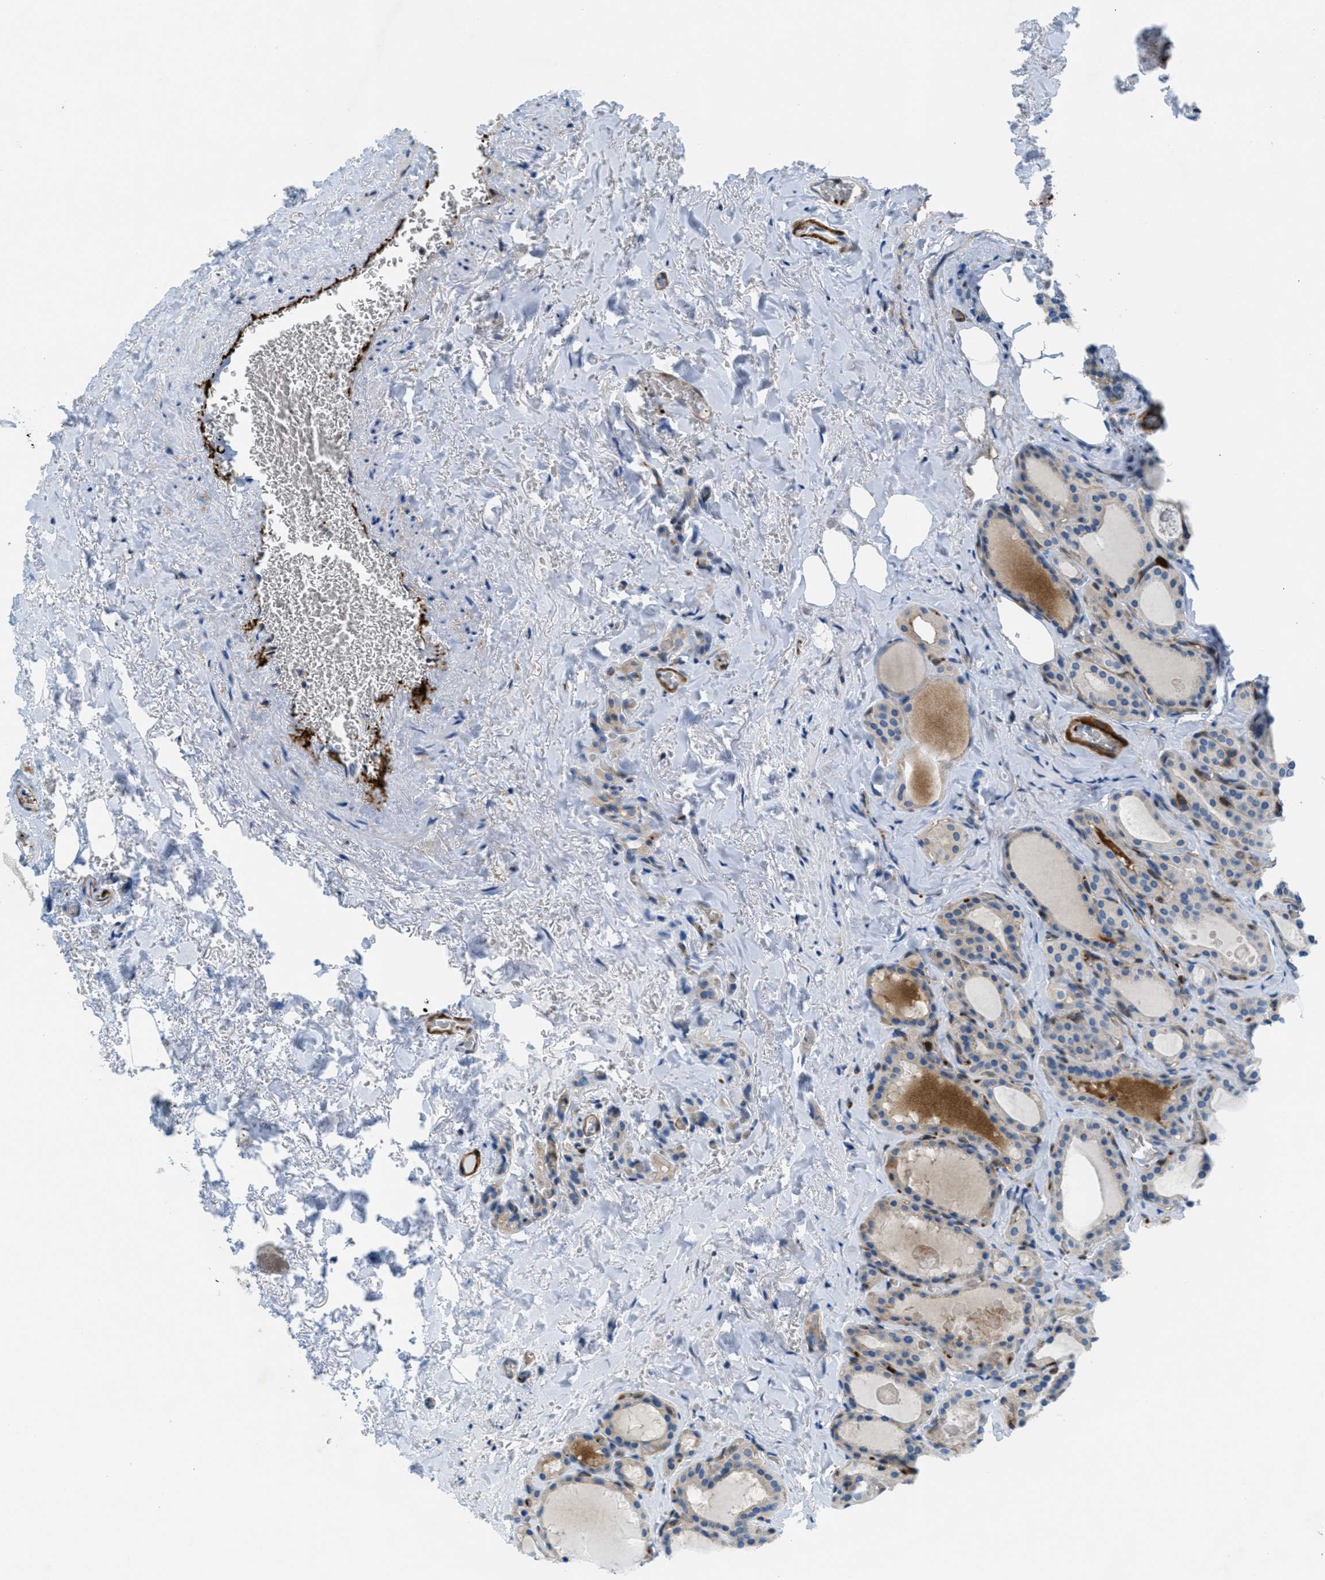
{"staining": {"intensity": "negative", "quantity": "none", "location": "none"}, "tissue": "parathyroid gland", "cell_type": "Glandular cells", "image_type": "normal", "snomed": [{"axis": "morphology", "description": "Normal tissue, NOS"}, {"axis": "morphology", "description": "Adenoma, NOS"}, {"axis": "topography", "description": "Parathyroid gland"}], "caption": "Immunohistochemistry (IHC) histopathology image of benign parathyroid gland: parathyroid gland stained with DAB exhibits no significant protein expression in glandular cells.", "gene": "MAPRE2", "patient": {"sex": "female", "age": 58}}